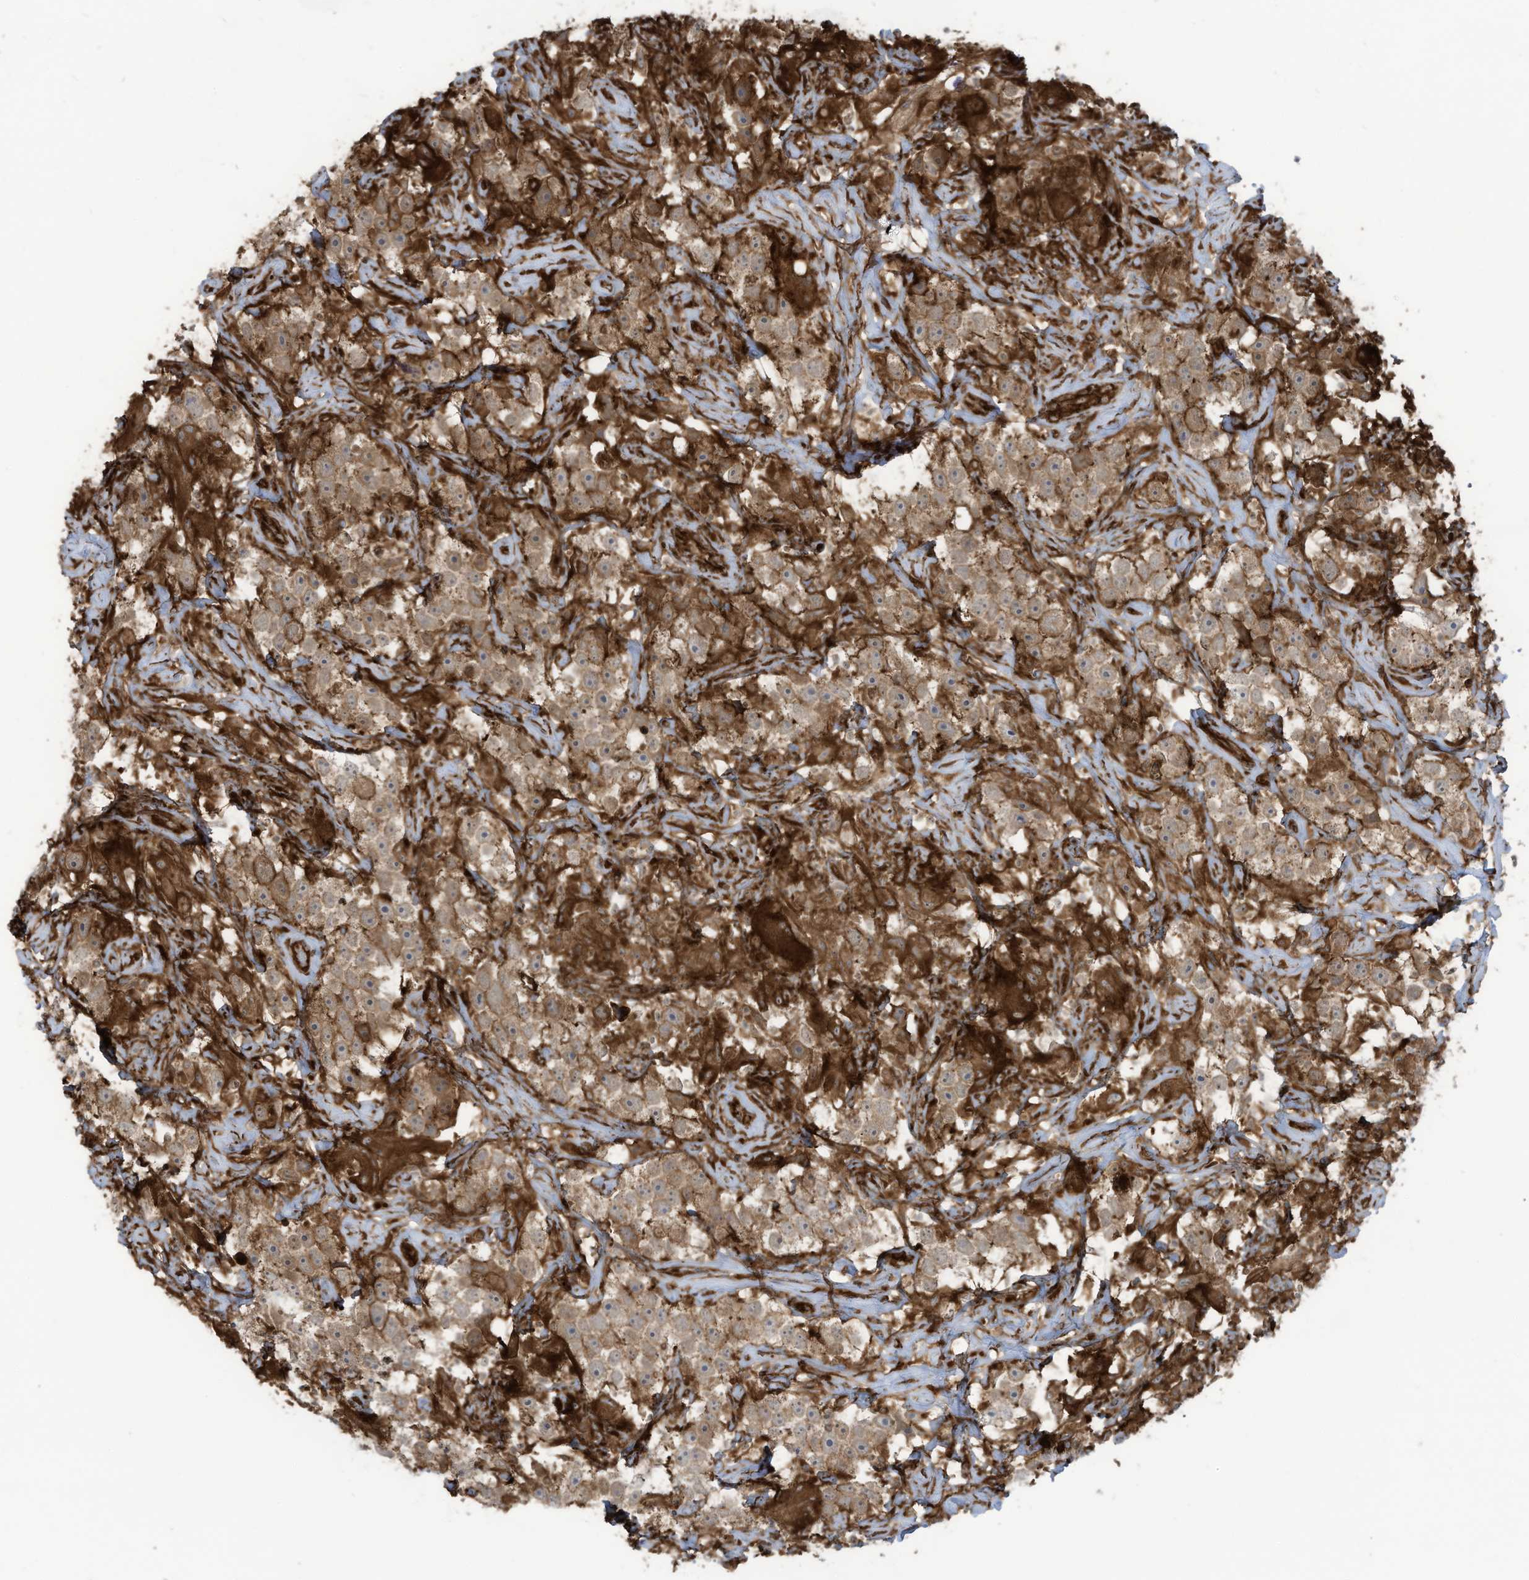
{"staining": {"intensity": "moderate", "quantity": ">75%", "location": "cytoplasmic/membranous"}, "tissue": "testis cancer", "cell_type": "Tumor cells", "image_type": "cancer", "snomed": [{"axis": "morphology", "description": "Seminoma, NOS"}, {"axis": "topography", "description": "Testis"}], "caption": "DAB (3,3'-diaminobenzidine) immunohistochemical staining of human testis cancer (seminoma) exhibits moderate cytoplasmic/membranous protein staining in about >75% of tumor cells.", "gene": "SLC9A2", "patient": {"sex": "male", "age": 49}}